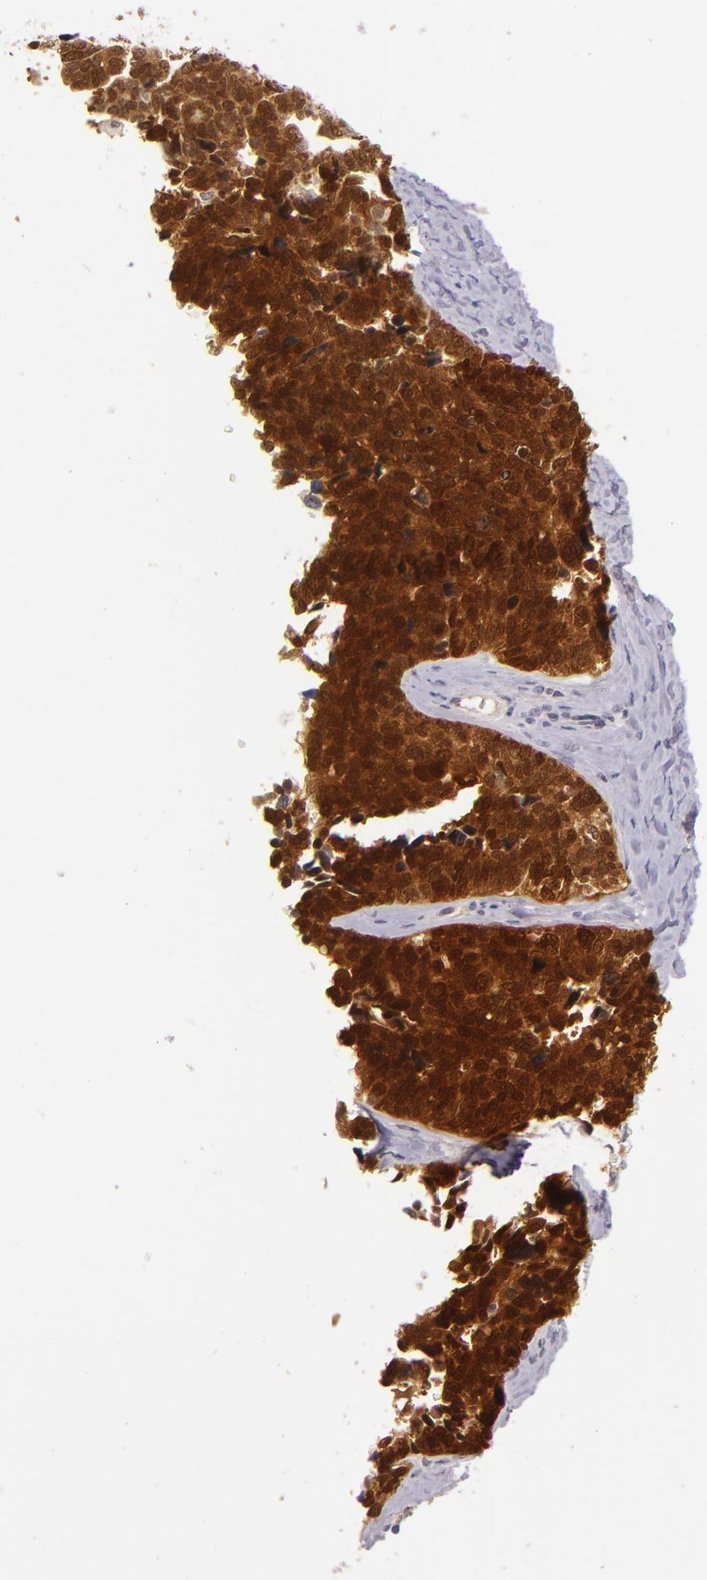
{"staining": {"intensity": "strong", "quantity": ">75%", "location": "cytoplasmic/membranous,nuclear"}, "tissue": "ovarian cancer", "cell_type": "Tumor cells", "image_type": "cancer", "snomed": [{"axis": "morphology", "description": "Cystadenocarcinoma, serous, NOS"}, {"axis": "topography", "description": "Ovary"}], "caption": "DAB immunohistochemical staining of ovarian cancer (serous cystadenocarcinoma) displays strong cytoplasmic/membranous and nuclear protein expression in approximately >75% of tumor cells. The staining was performed using DAB, with brown indicating positive protein expression. Nuclei are stained blue with hematoxylin.", "gene": "CSE1L", "patient": {"sex": "female", "age": 77}}